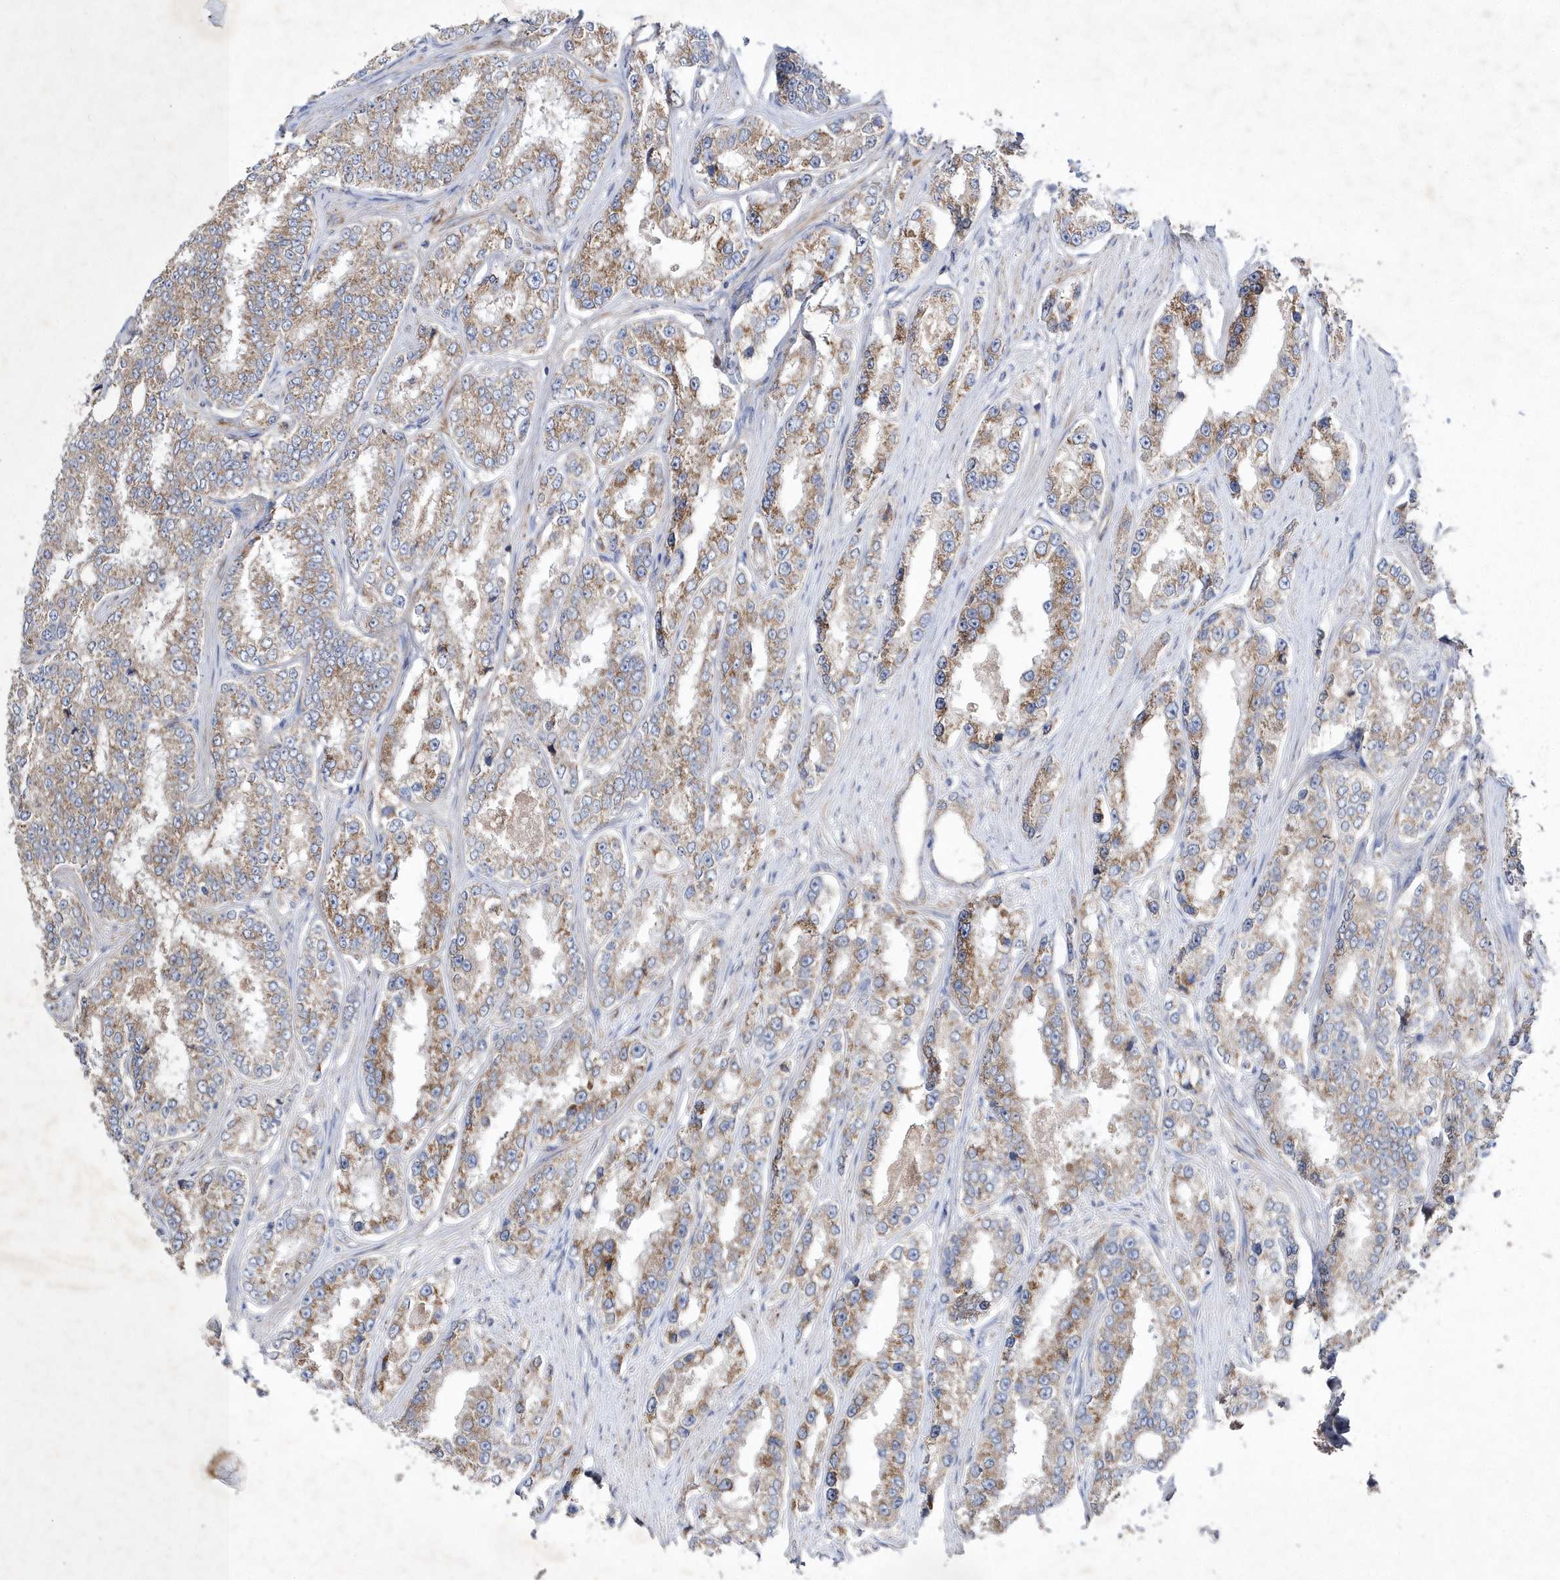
{"staining": {"intensity": "moderate", "quantity": ">75%", "location": "cytoplasmic/membranous"}, "tissue": "prostate cancer", "cell_type": "Tumor cells", "image_type": "cancer", "snomed": [{"axis": "morphology", "description": "Normal tissue, NOS"}, {"axis": "morphology", "description": "Adenocarcinoma, High grade"}, {"axis": "topography", "description": "Prostate"}], "caption": "The micrograph demonstrates immunohistochemical staining of prostate high-grade adenocarcinoma. There is moderate cytoplasmic/membranous staining is present in approximately >75% of tumor cells.", "gene": "METTL8", "patient": {"sex": "male", "age": 83}}